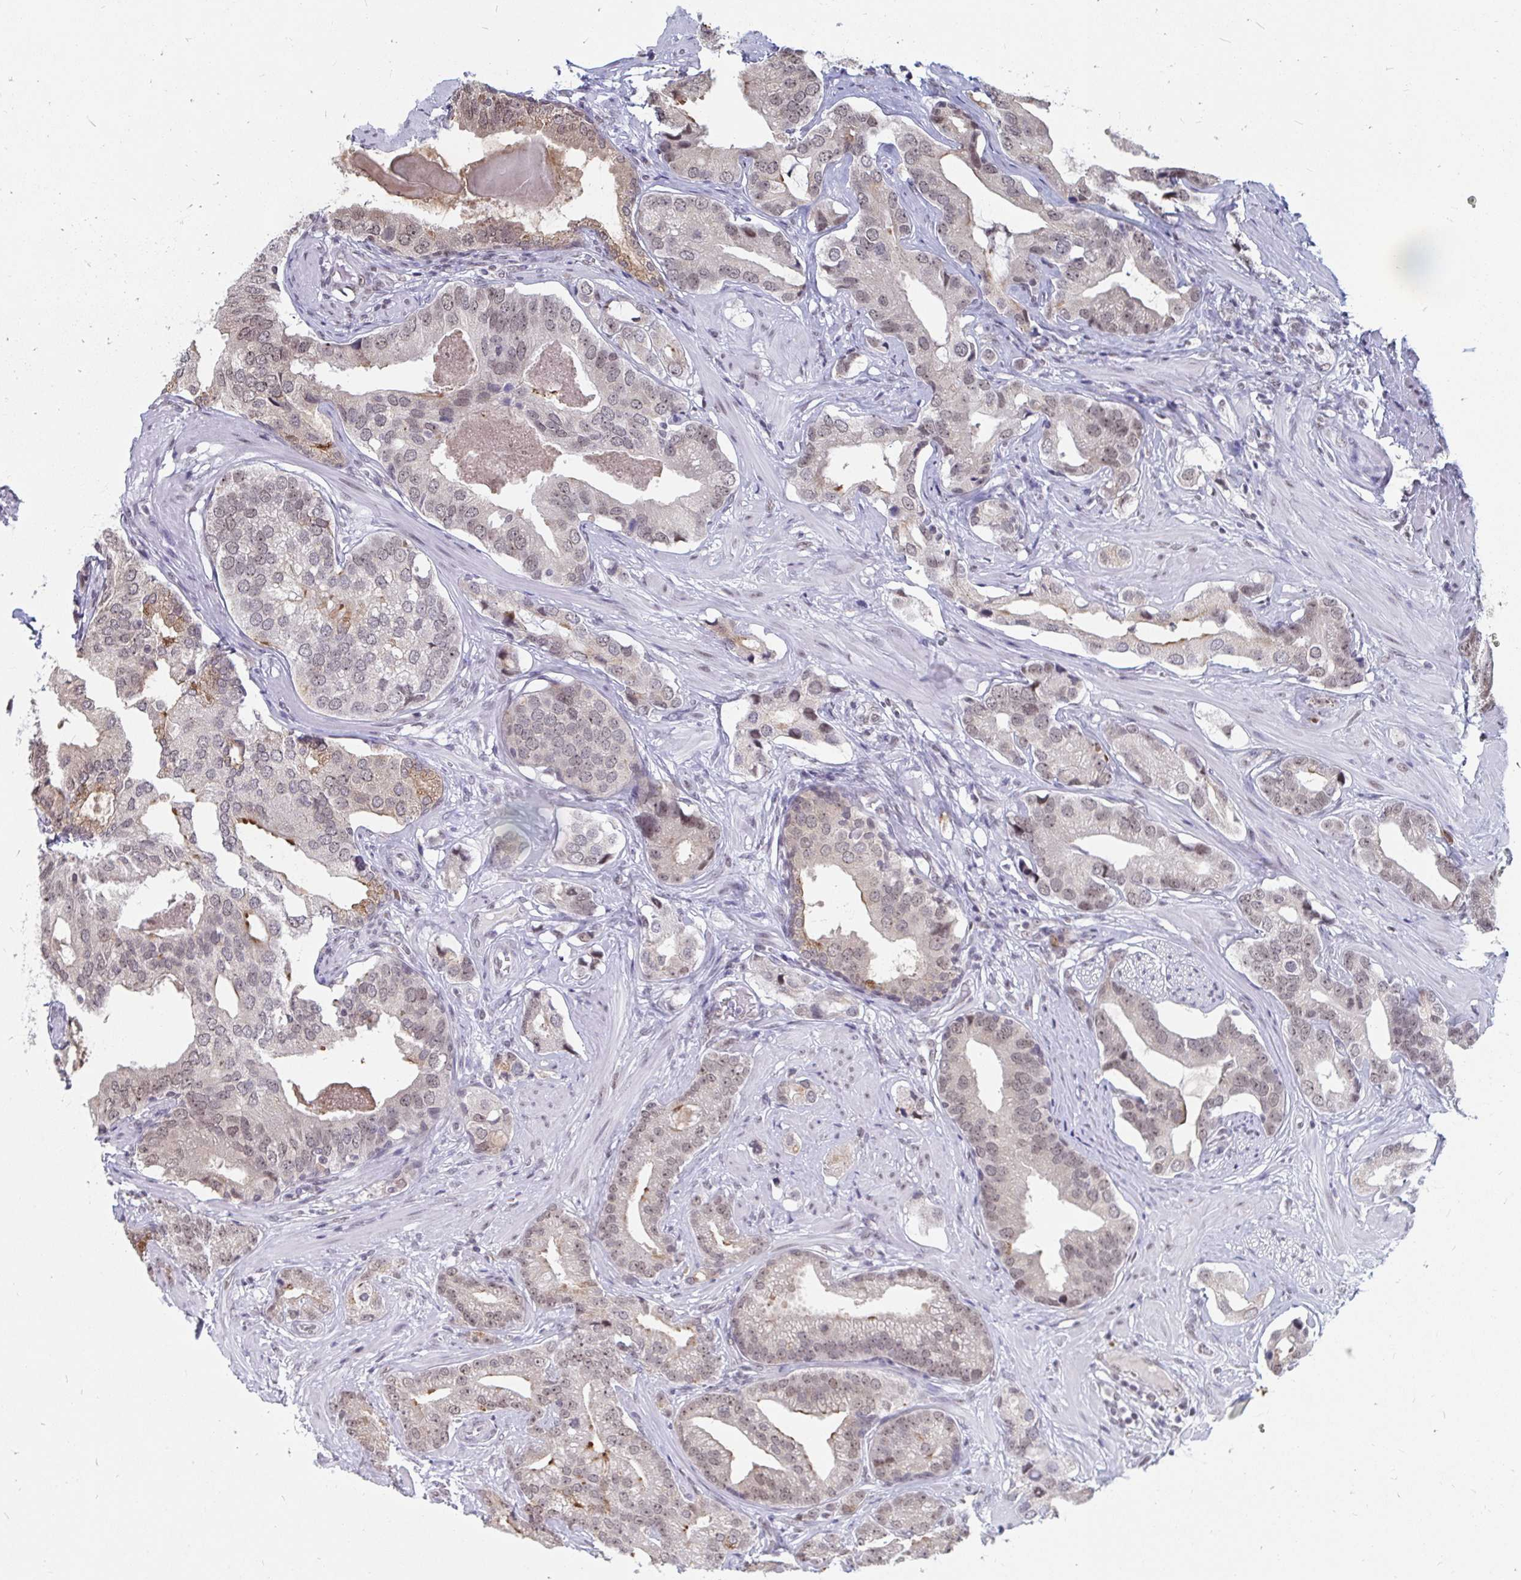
{"staining": {"intensity": "weak", "quantity": "25%-75%", "location": "nuclear"}, "tissue": "prostate cancer", "cell_type": "Tumor cells", "image_type": "cancer", "snomed": [{"axis": "morphology", "description": "Adenocarcinoma, Low grade"}, {"axis": "topography", "description": "Prostate"}], "caption": "Immunohistochemical staining of human prostate cancer (adenocarcinoma (low-grade)) demonstrates low levels of weak nuclear protein staining in about 25%-75% of tumor cells.", "gene": "TRIP12", "patient": {"sex": "male", "age": 61}}